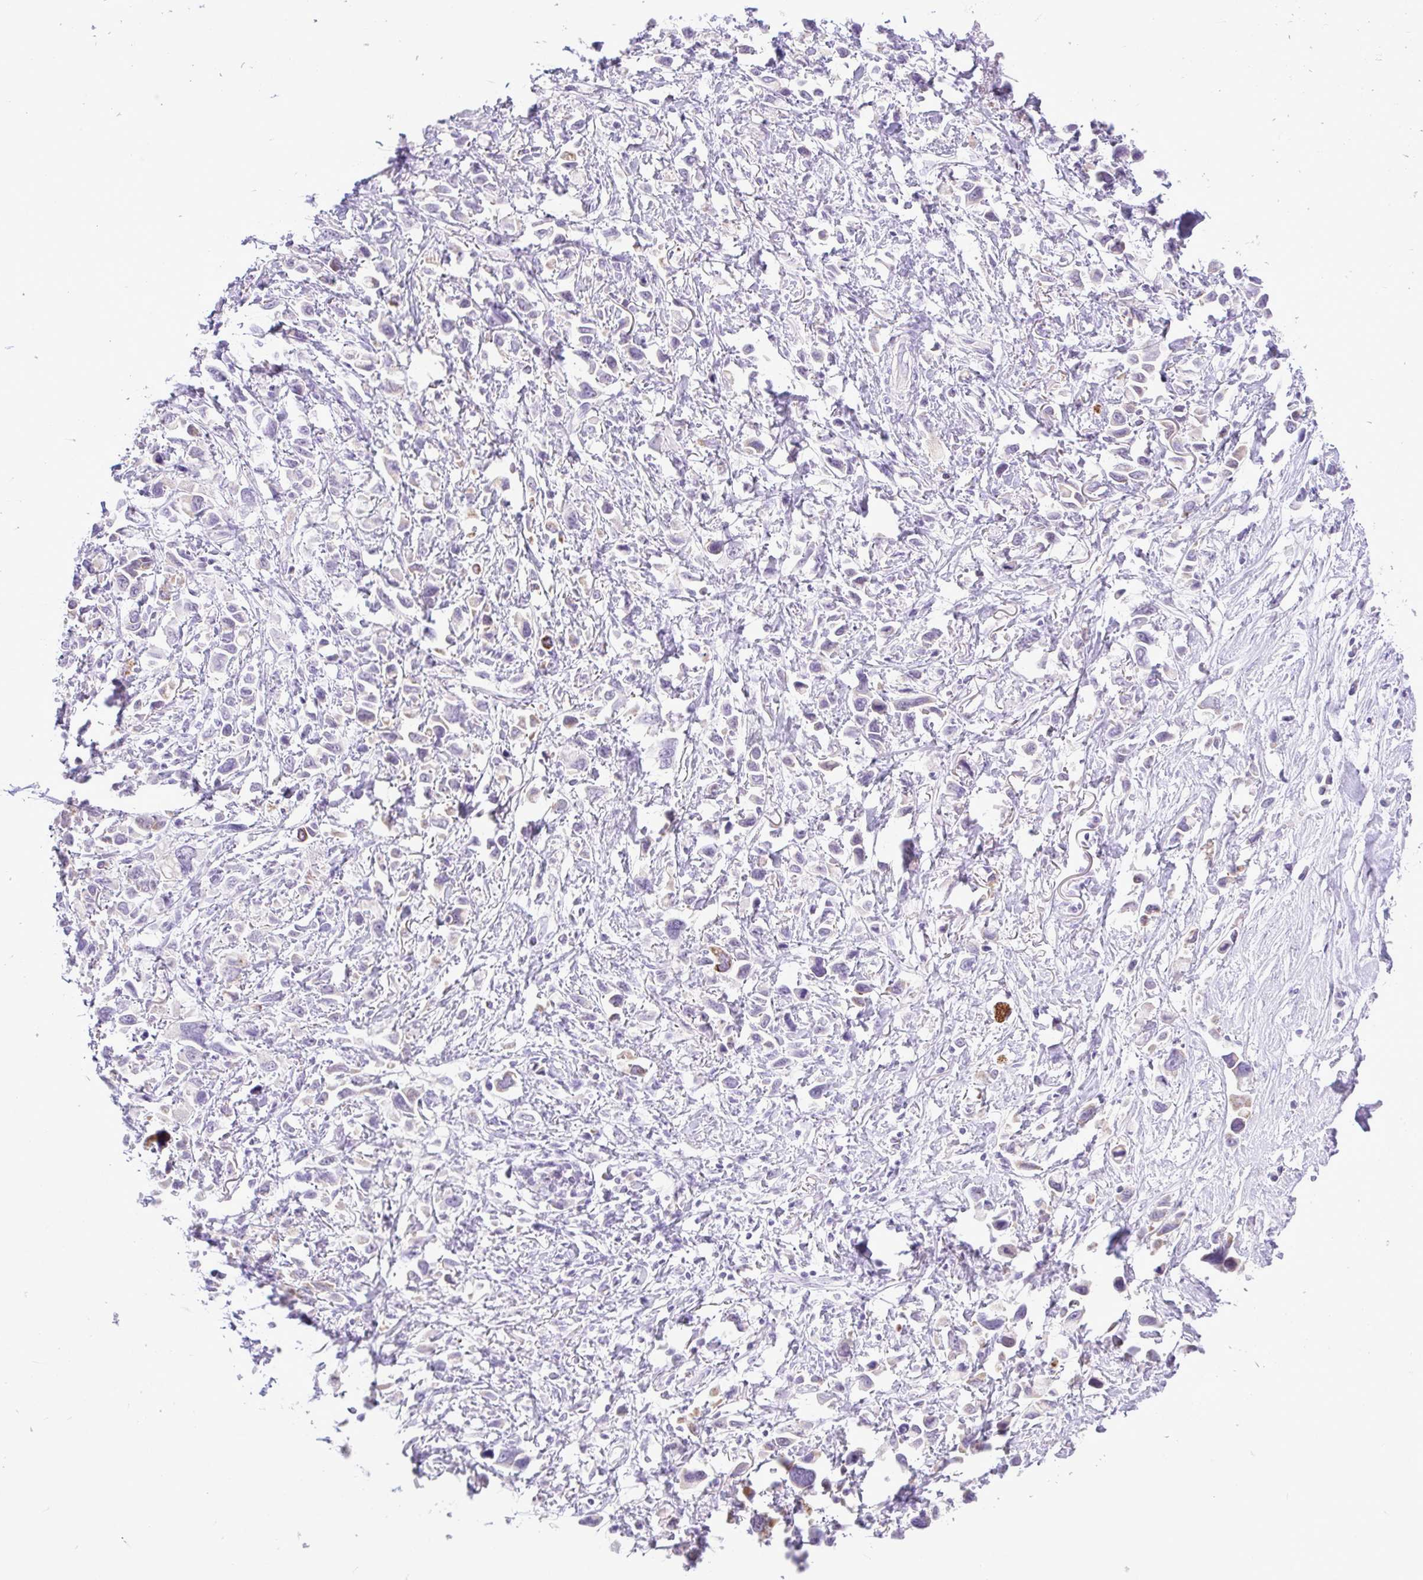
{"staining": {"intensity": "negative", "quantity": "none", "location": "none"}, "tissue": "stomach cancer", "cell_type": "Tumor cells", "image_type": "cancer", "snomed": [{"axis": "morphology", "description": "Adenocarcinoma, NOS"}, {"axis": "topography", "description": "Stomach"}], "caption": "An image of stomach cancer (adenocarcinoma) stained for a protein reveals no brown staining in tumor cells.", "gene": "ZNF101", "patient": {"sex": "female", "age": 81}}